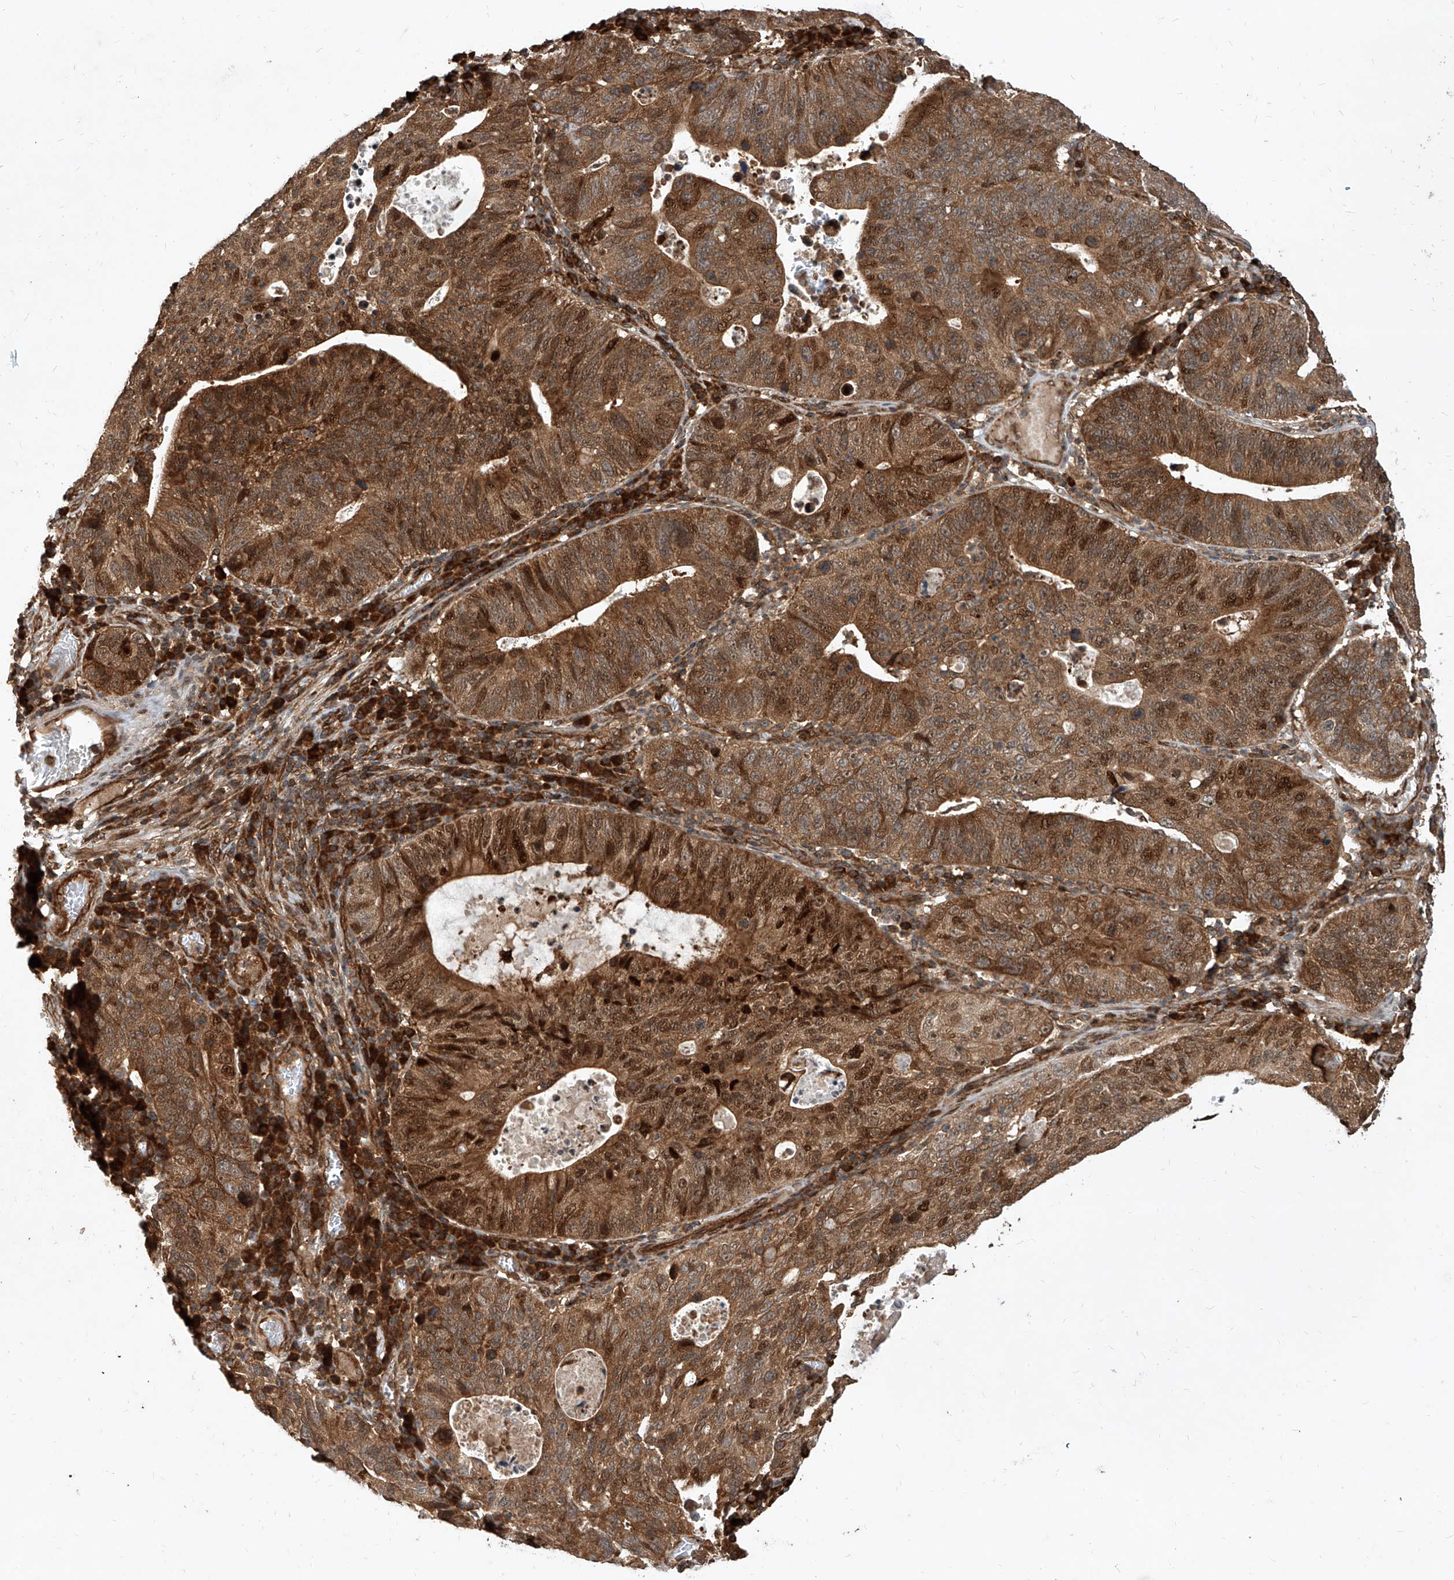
{"staining": {"intensity": "strong", "quantity": ">75%", "location": "cytoplasmic/membranous,nuclear"}, "tissue": "stomach cancer", "cell_type": "Tumor cells", "image_type": "cancer", "snomed": [{"axis": "morphology", "description": "Adenocarcinoma, NOS"}, {"axis": "topography", "description": "Stomach"}], "caption": "Human stomach adenocarcinoma stained with a brown dye displays strong cytoplasmic/membranous and nuclear positive positivity in about >75% of tumor cells.", "gene": "MAGED2", "patient": {"sex": "male", "age": 59}}